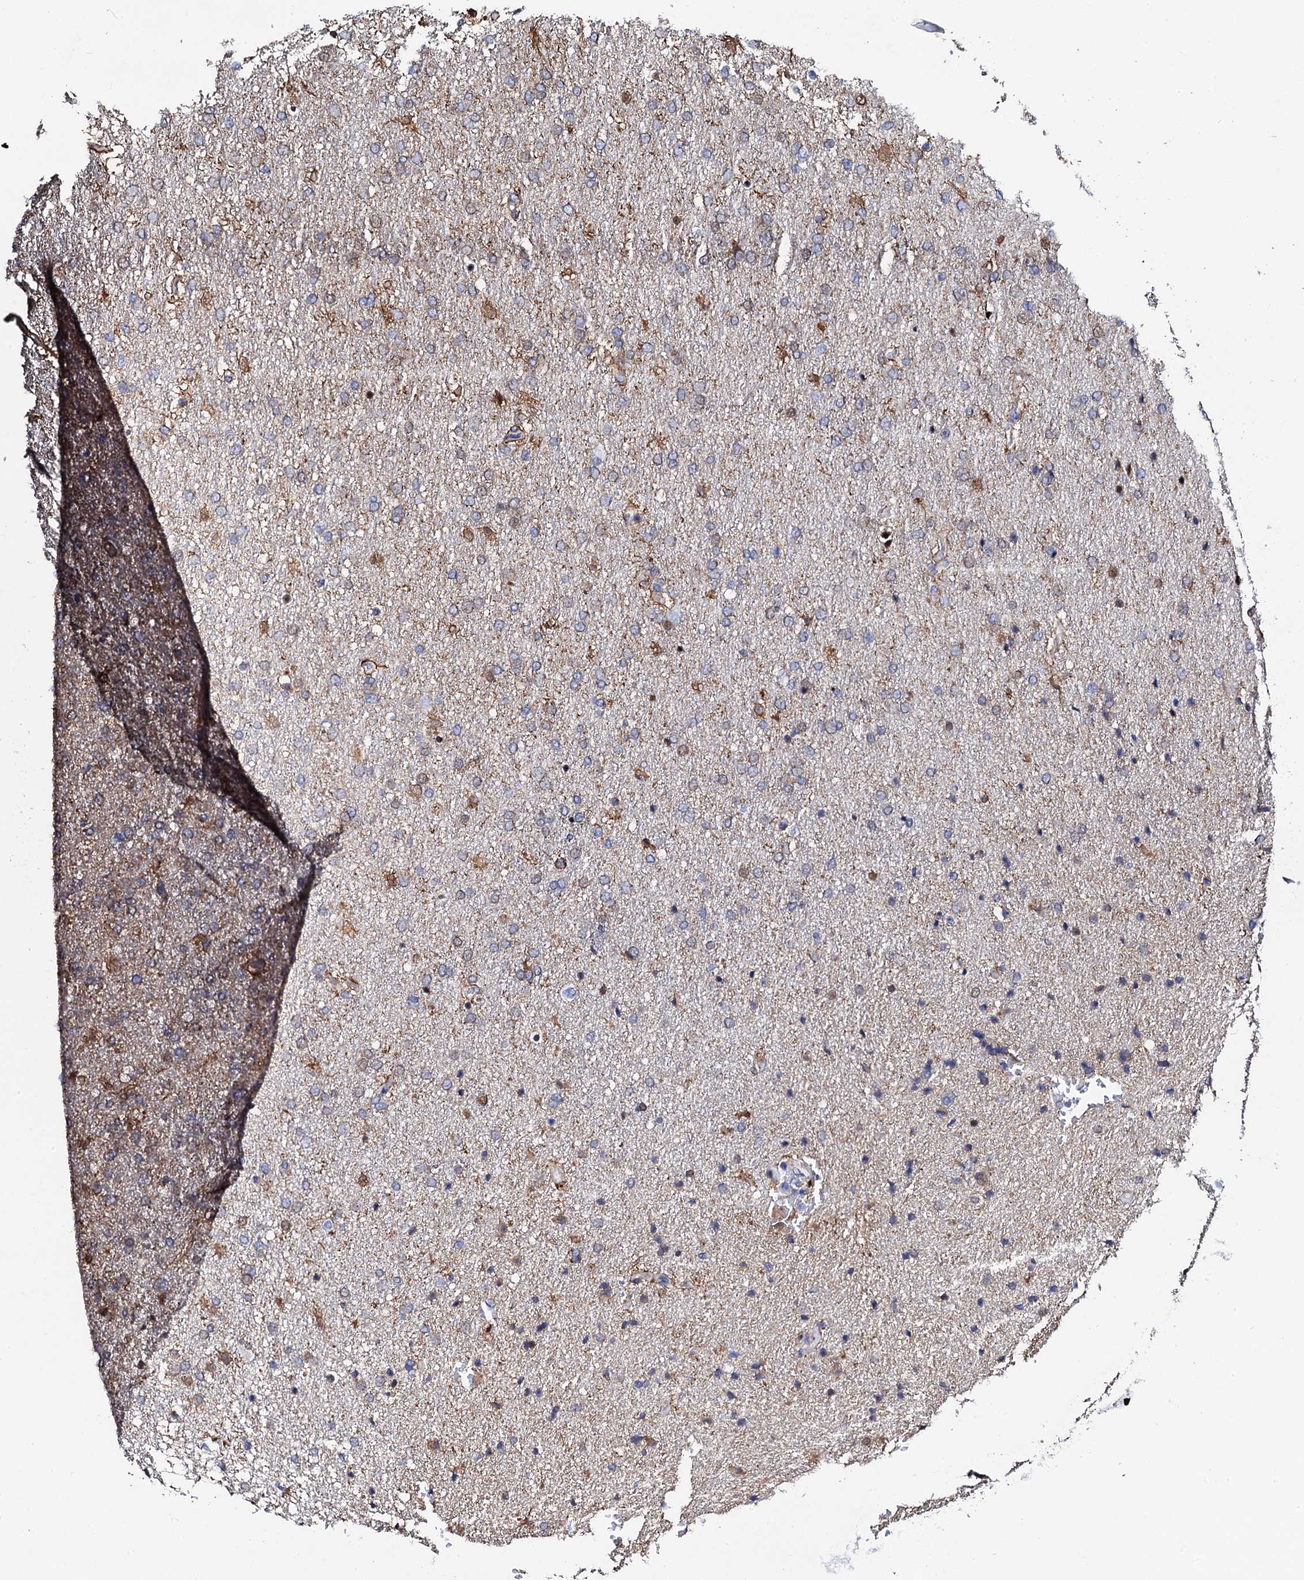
{"staining": {"intensity": "moderate", "quantity": "<25%", "location": "cytoplasmic/membranous,nuclear"}, "tissue": "glioma", "cell_type": "Tumor cells", "image_type": "cancer", "snomed": [{"axis": "morphology", "description": "Glioma, malignant, High grade"}, {"axis": "topography", "description": "Brain"}], "caption": "A micrograph of human glioma stained for a protein displays moderate cytoplasmic/membranous and nuclear brown staining in tumor cells.", "gene": "KLHL32", "patient": {"sex": "male", "age": 72}}